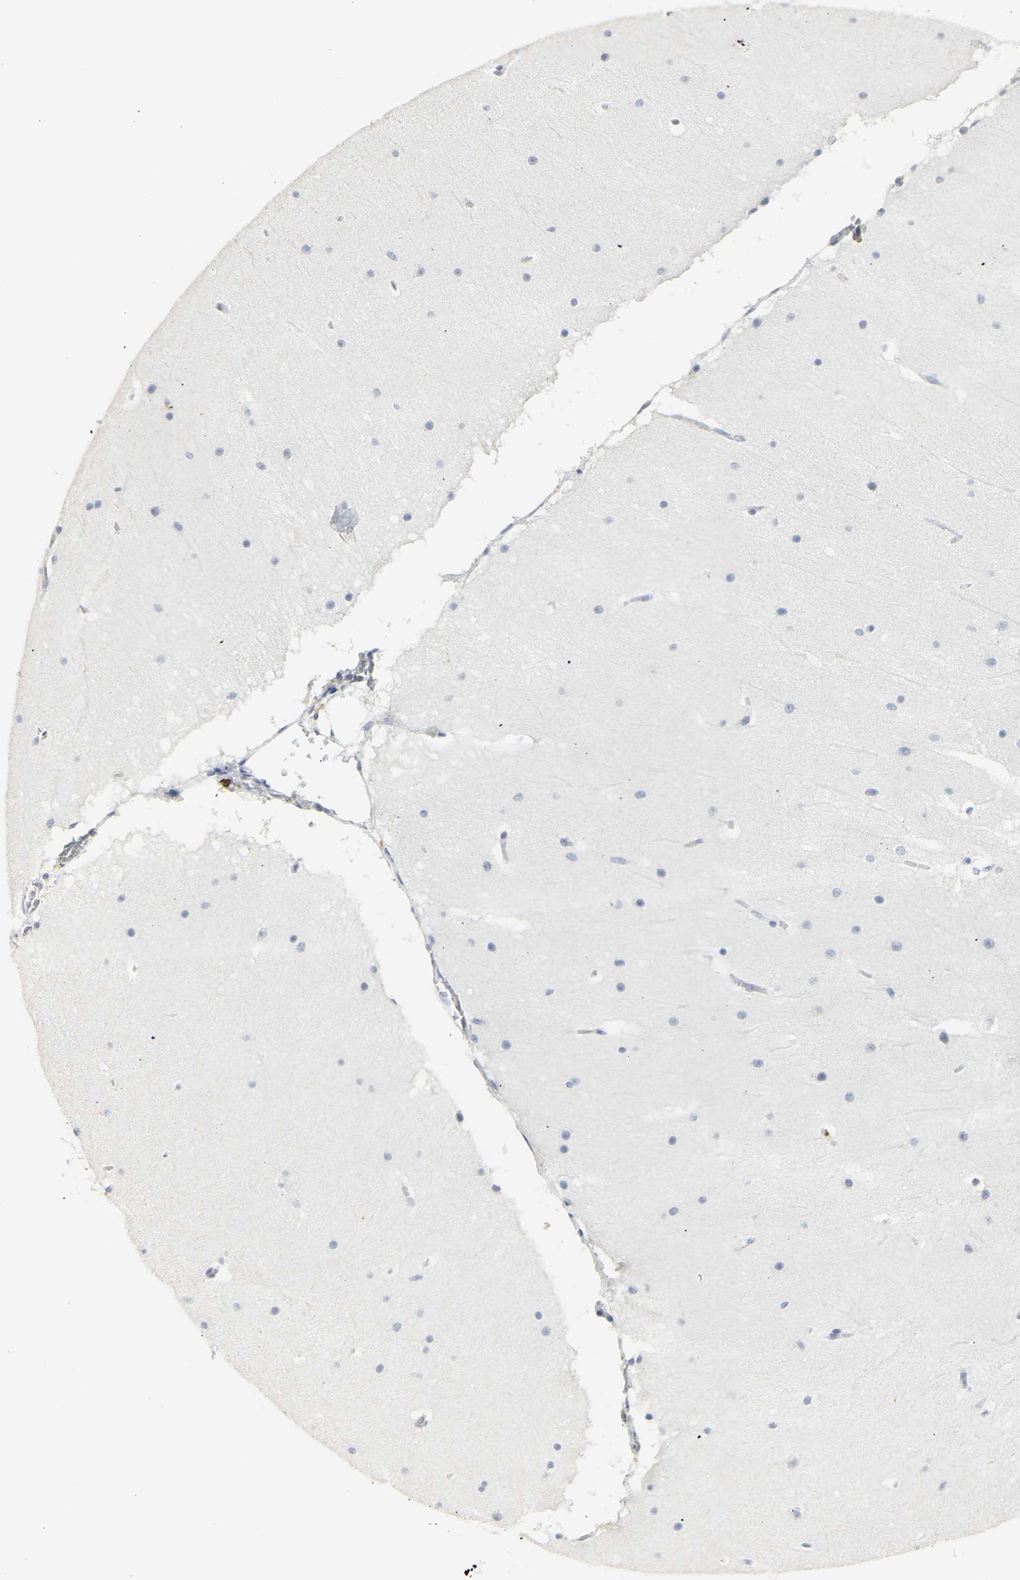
{"staining": {"intensity": "negative", "quantity": "none", "location": "none"}, "tissue": "cerebellum", "cell_type": "Cells in granular layer", "image_type": "normal", "snomed": [{"axis": "morphology", "description": "Normal tissue, NOS"}, {"axis": "topography", "description": "Cerebellum"}], "caption": "Cells in granular layer are negative for protein expression in unremarkable human cerebellum.", "gene": "MPO", "patient": {"sex": "female", "age": 19}}